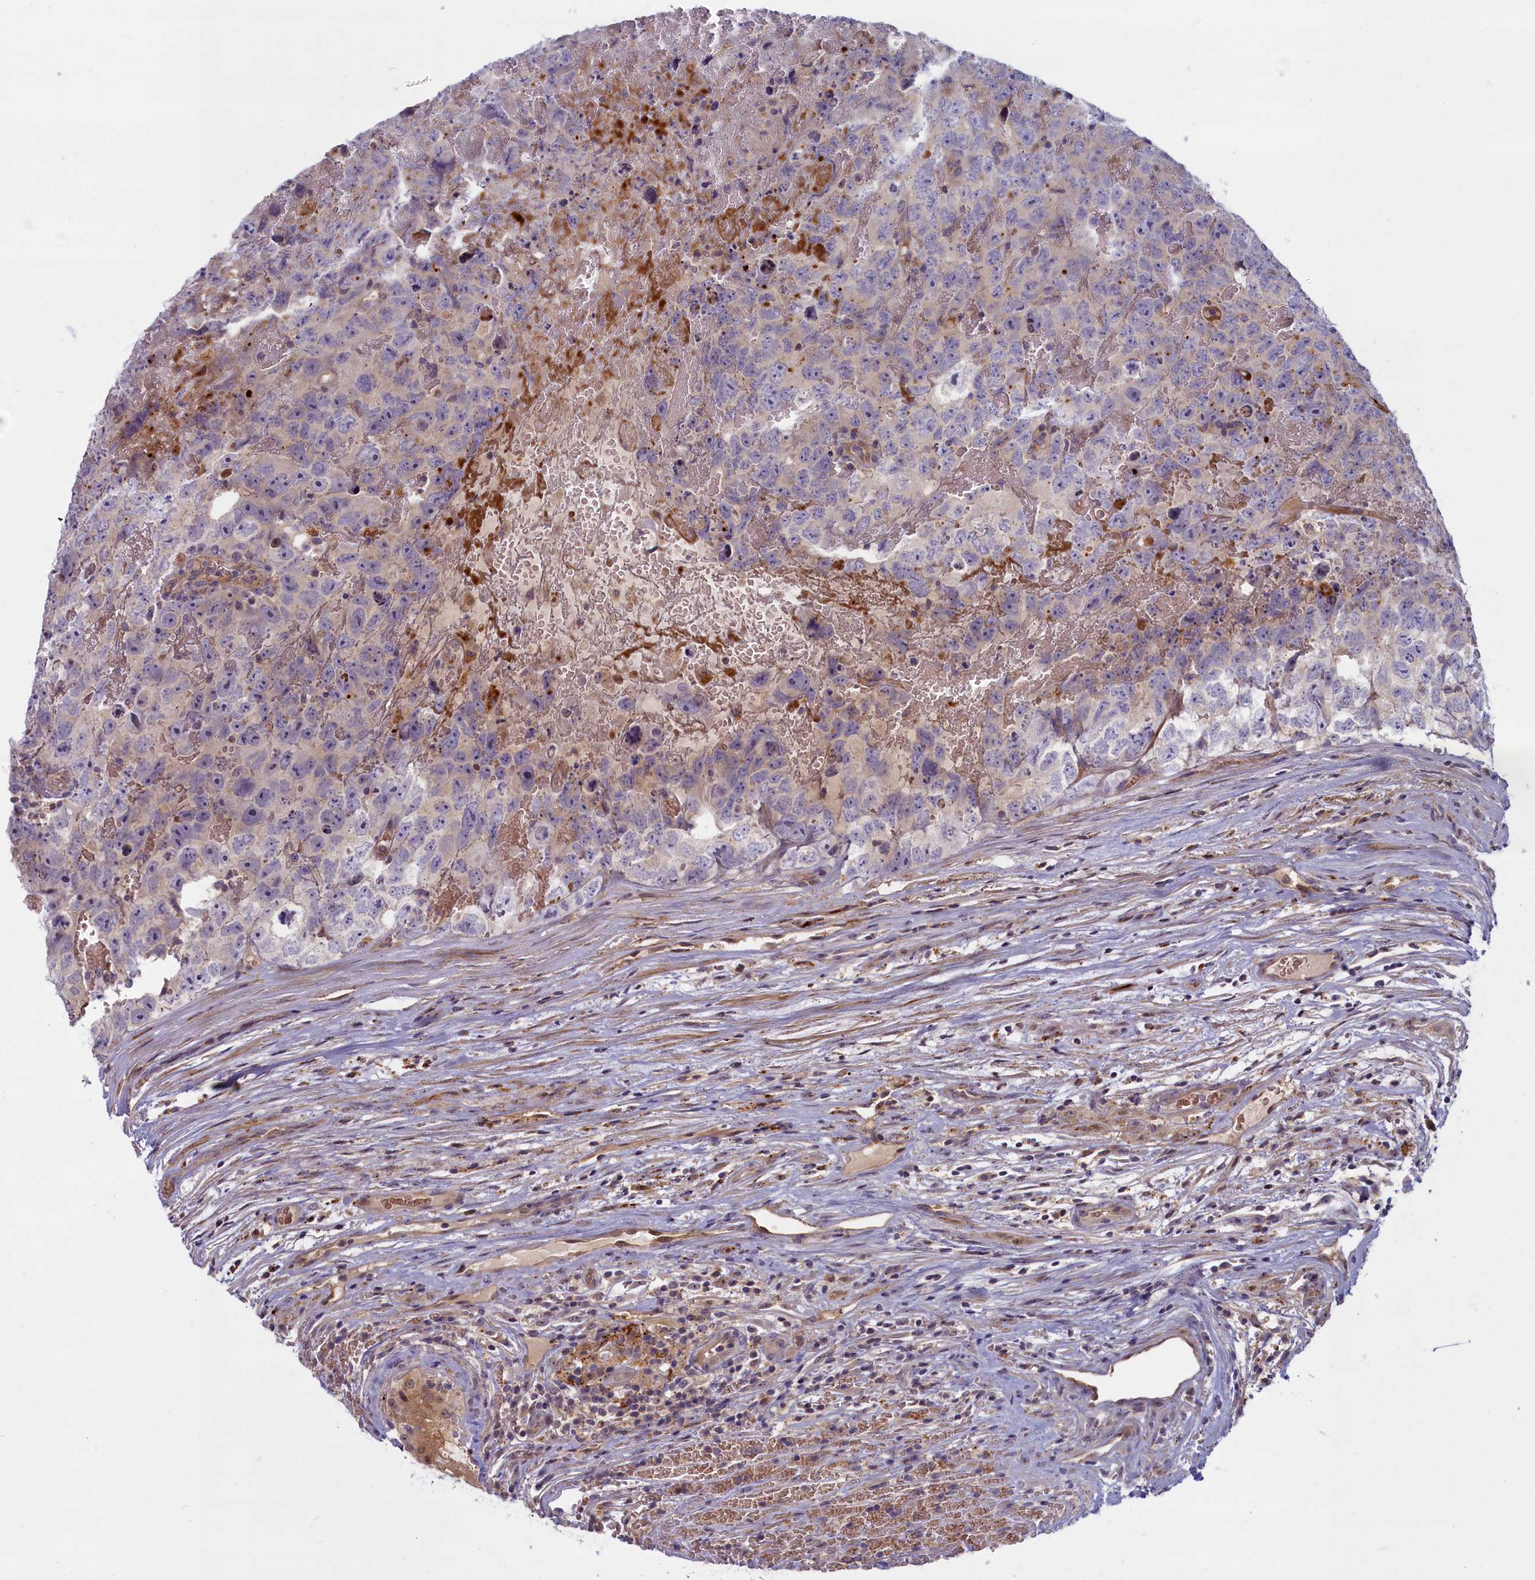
{"staining": {"intensity": "negative", "quantity": "none", "location": "none"}, "tissue": "testis cancer", "cell_type": "Tumor cells", "image_type": "cancer", "snomed": [{"axis": "morphology", "description": "Carcinoma, Embryonal, NOS"}, {"axis": "topography", "description": "Testis"}], "caption": "This micrograph is of testis cancer stained with IHC to label a protein in brown with the nuclei are counter-stained blue. There is no staining in tumor cells.", "gene": "FCSK", "patient": {"sex": "male", "age": 45}}